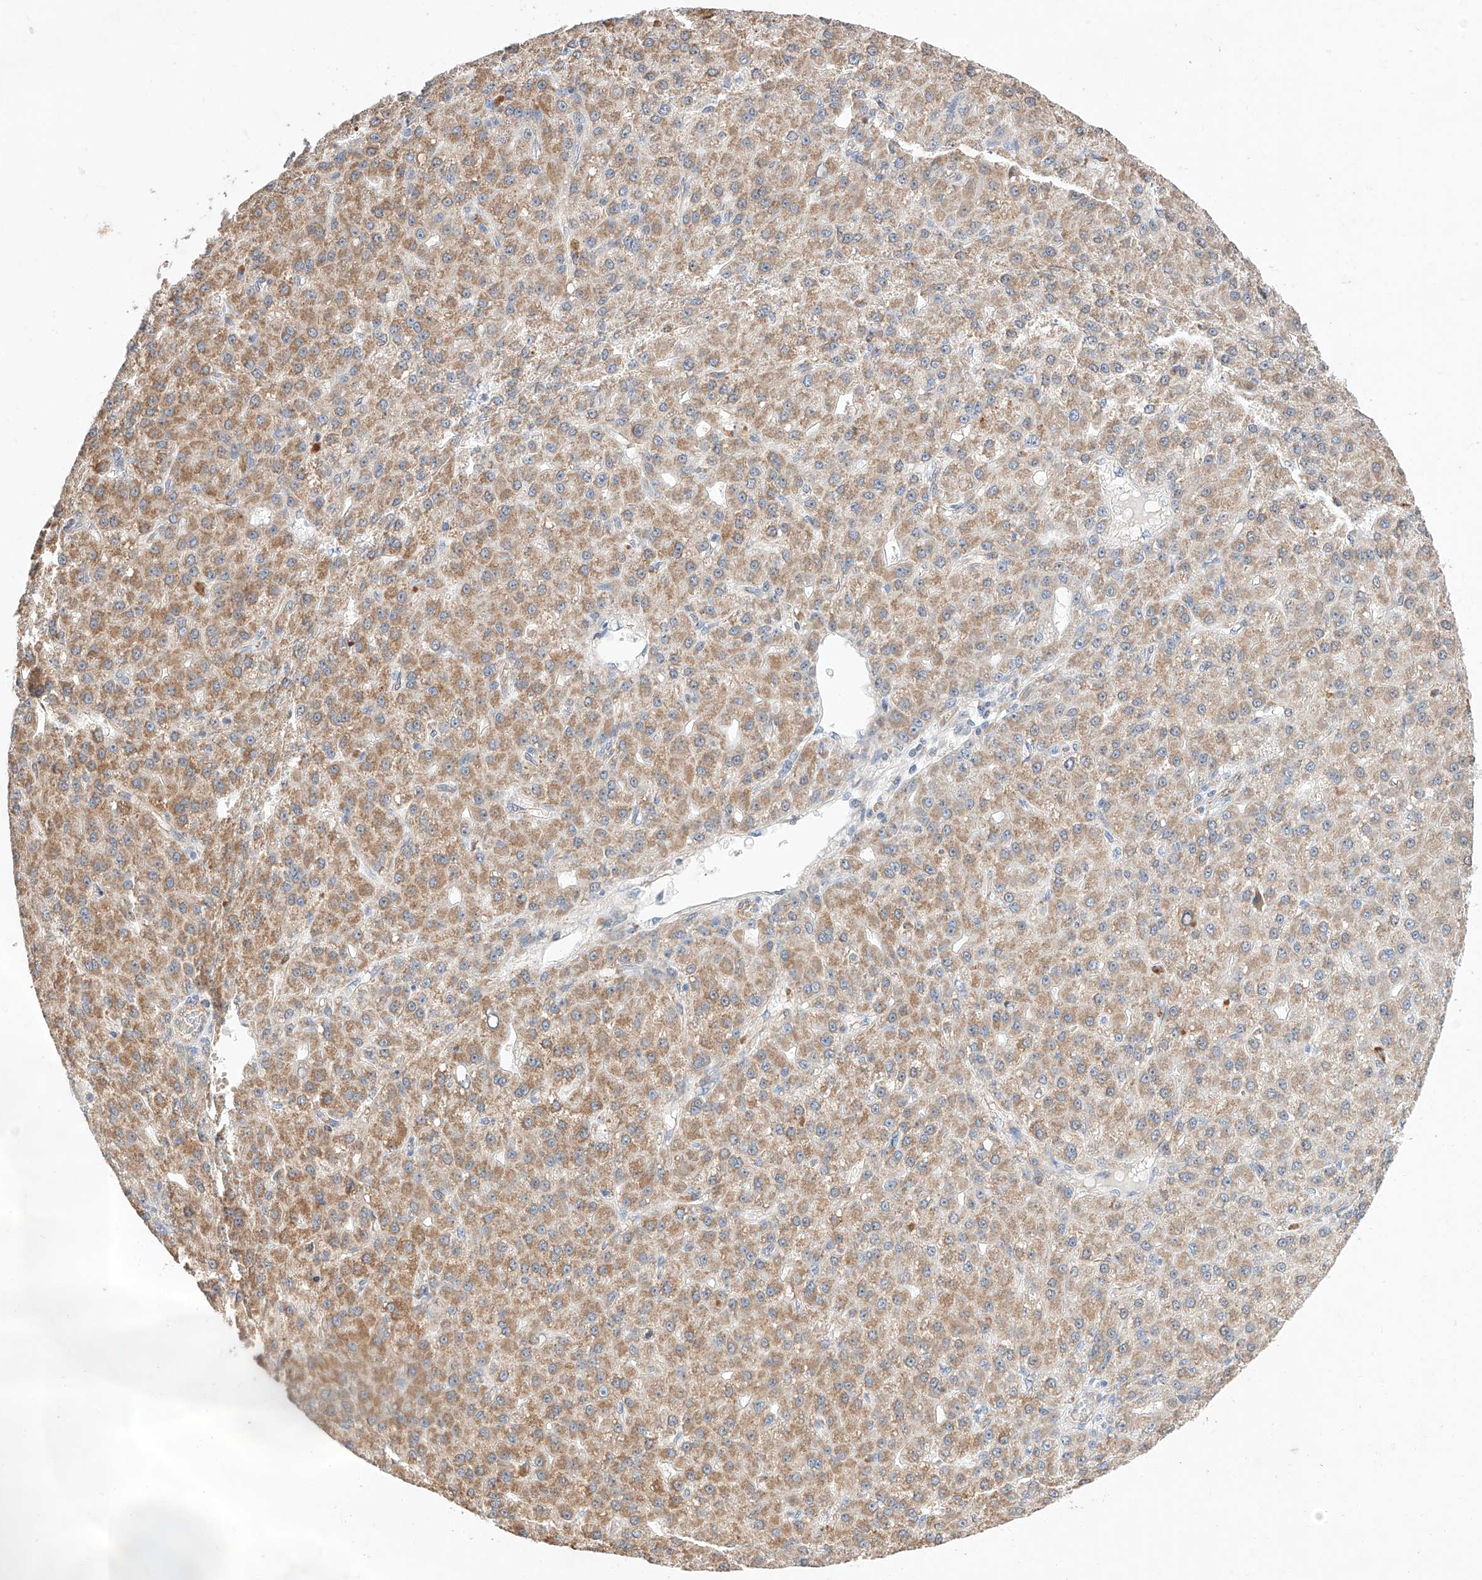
{"staining": {"intensity": "moderate", "quantity": ">75%", "location": "cytoplasmic/membranous"}, "tissue": "liver cancer", "cell_type": "Tumor cells", "image_type": "cancer", "snomed": [{"axis": "morphology", "description": "Carcinoma, Hepatocellular, NOS"}, {"axis": "topography", "description": "Liver"}], "caption": "Protein expression analysis of human liver cancer (hepatocellular carcinoma) reveals moderate cytoplasmic/membranous positivity in about >75% of tumor cells.", "gene": "C6orf118", "patient": {"sex": "male", "age": 67}}